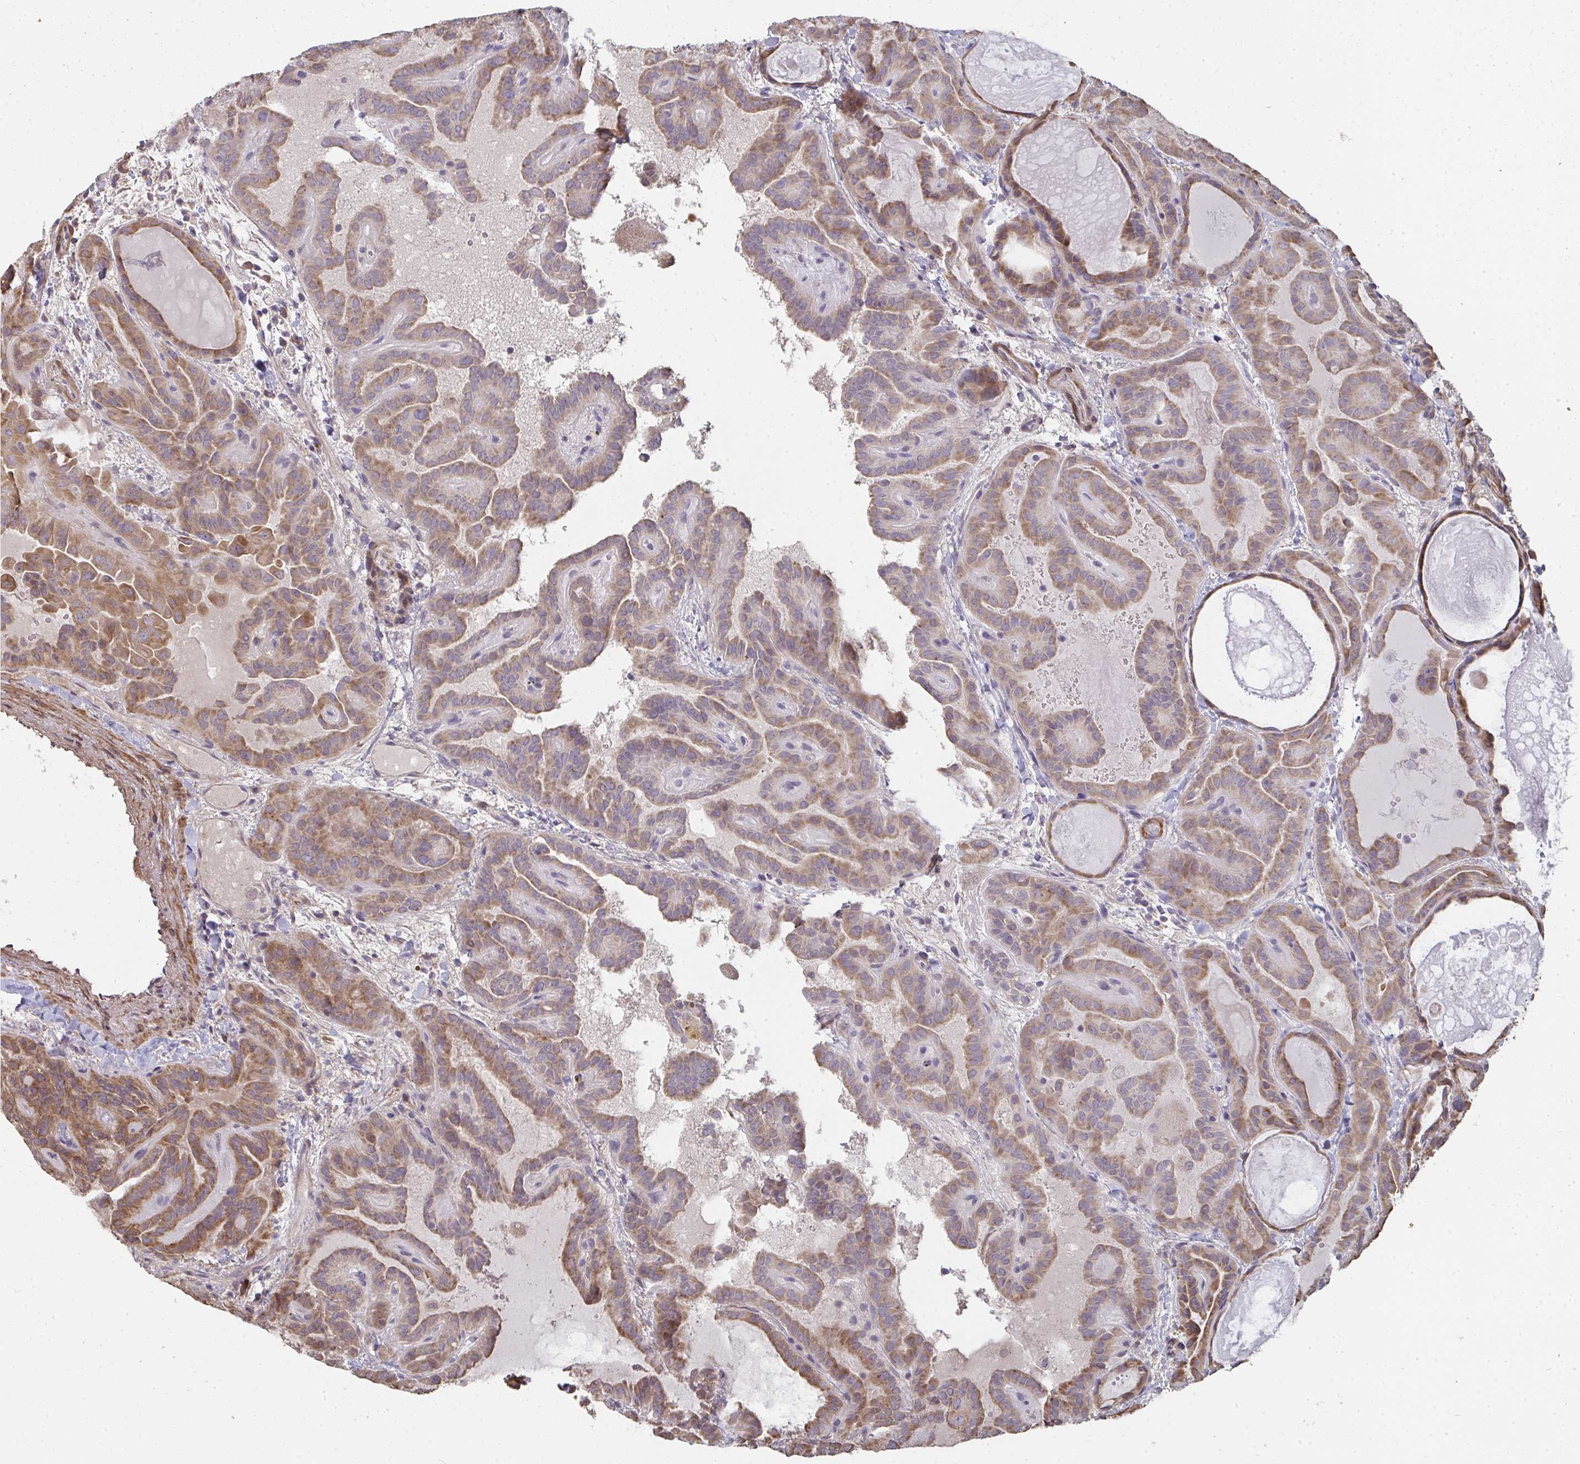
{"staining": {"intensity": "moderate", "quantity": ">75%", "location": "cytoplasmic/membranous"}, "tissue": "thyroid cancer", "cell_type": "Tumor cells", "image_type": "cancer", "snomed": [{"axis": "morphology", "description": "Papillary adenocarcinoma, NOS"}, {"axis": "topography", "description": "Thyroid gland"}], "caption": "DAB immunohistochemical staining of thyroid cancer demonstrates moderate cytoplasmic/membranous protein expression in approximately >75% of tumor cells. (IHC, brightfield microscopy, high magnification).", "gene": "ZFYVE28", "patient": {"sex": "female", "age": 46}}